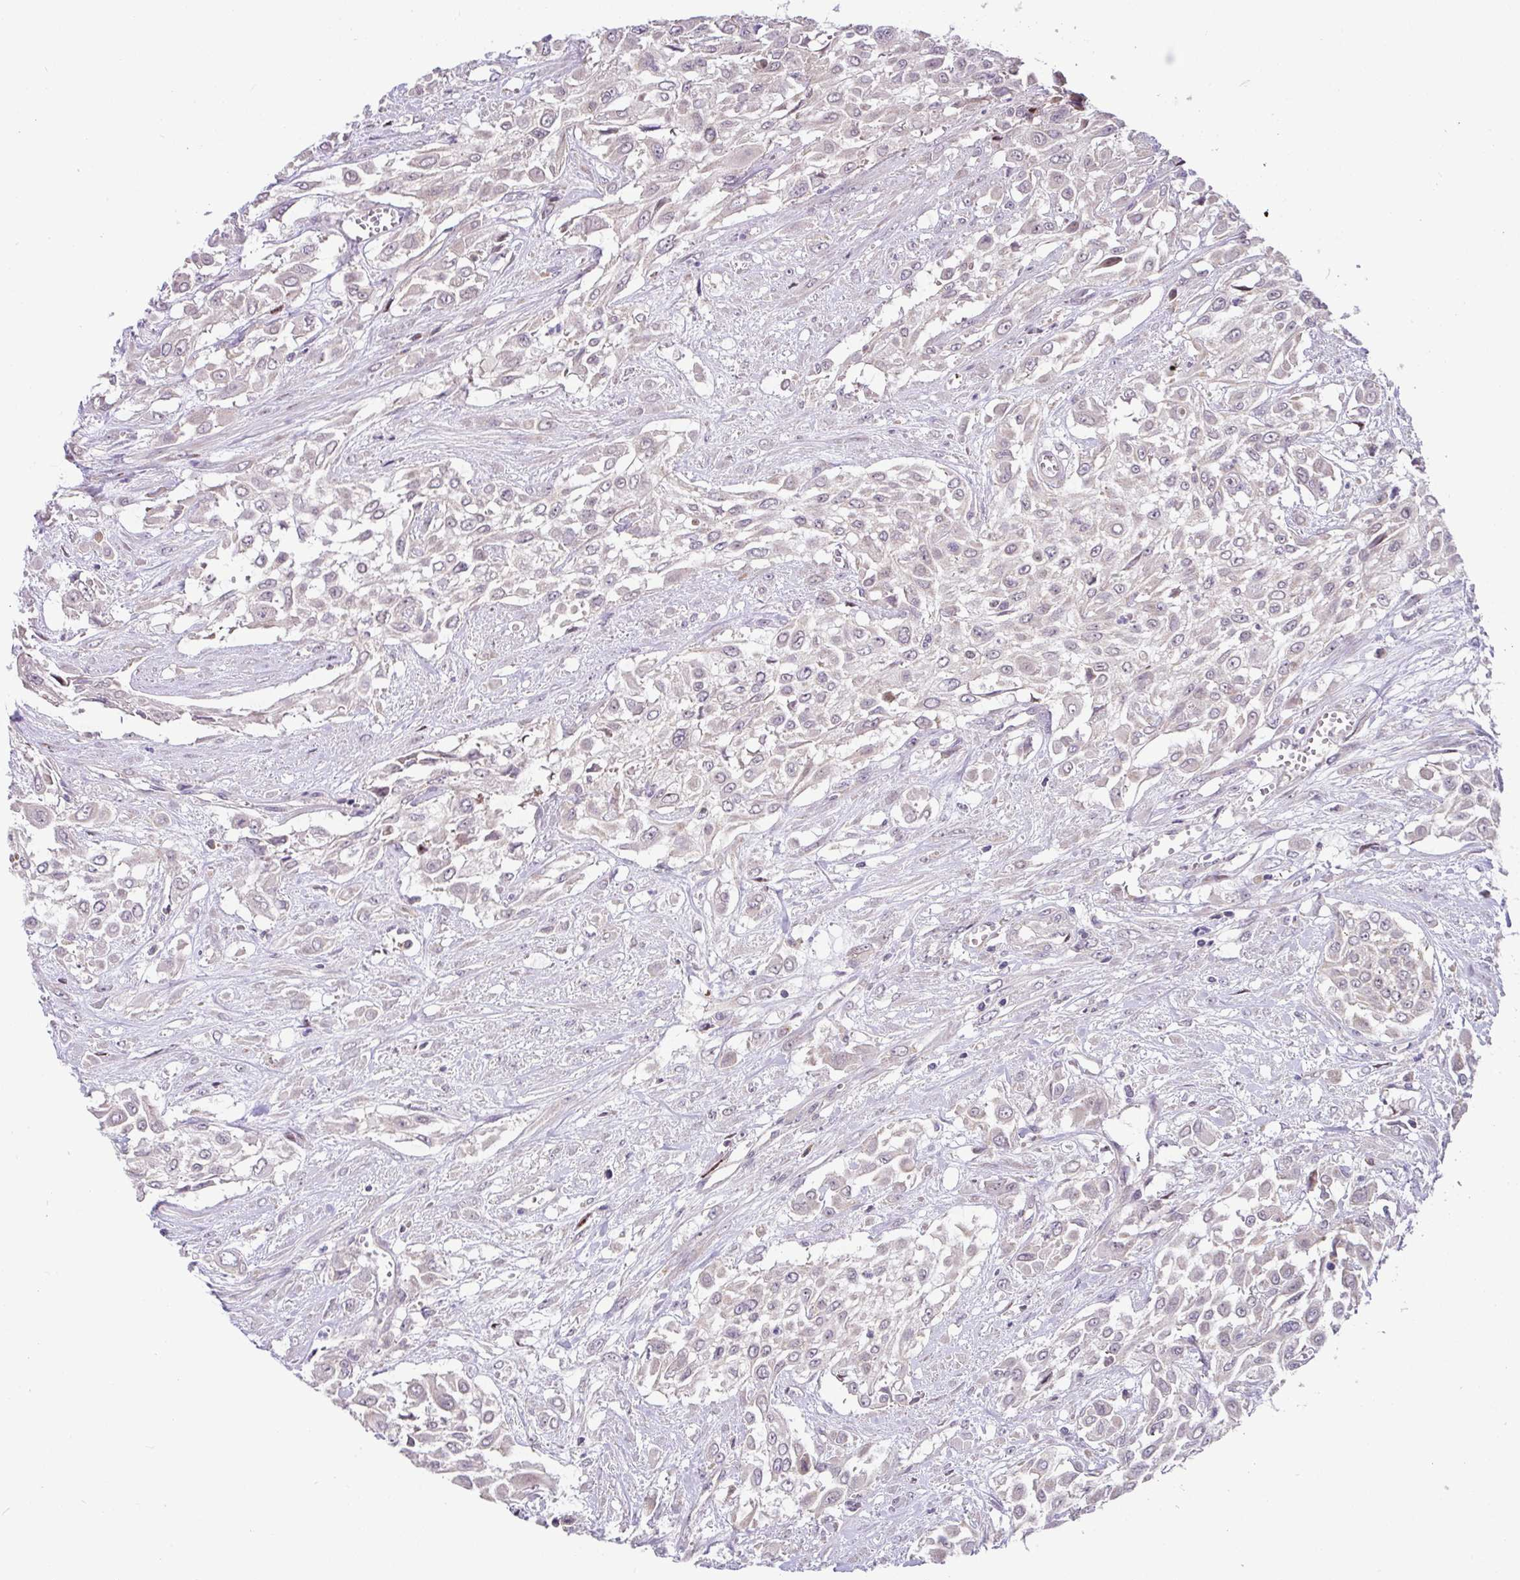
{"staining": {"intensity": "negative", "quantity": "none", "location": "none"}, "tissue": "urothelial cancer", "cell_type": "Tumor cells", "image_type": "cancer", "snomed": [{"axis": "morphology", "description": "Urothelial carcinoma, High grade"}, {"axis": "topography", "description": "Urinary bladder"}], "caption": "DAB (3,3'-diaminobenzidine) immunohistochemical staining of urothelial cancer exhibits no significant staining in tumor cells. (DAB IHC visualized using brightfield microscopy, high magnification).", "gene": "SARS2", "patient": {"sex": "male", "age": 57}}